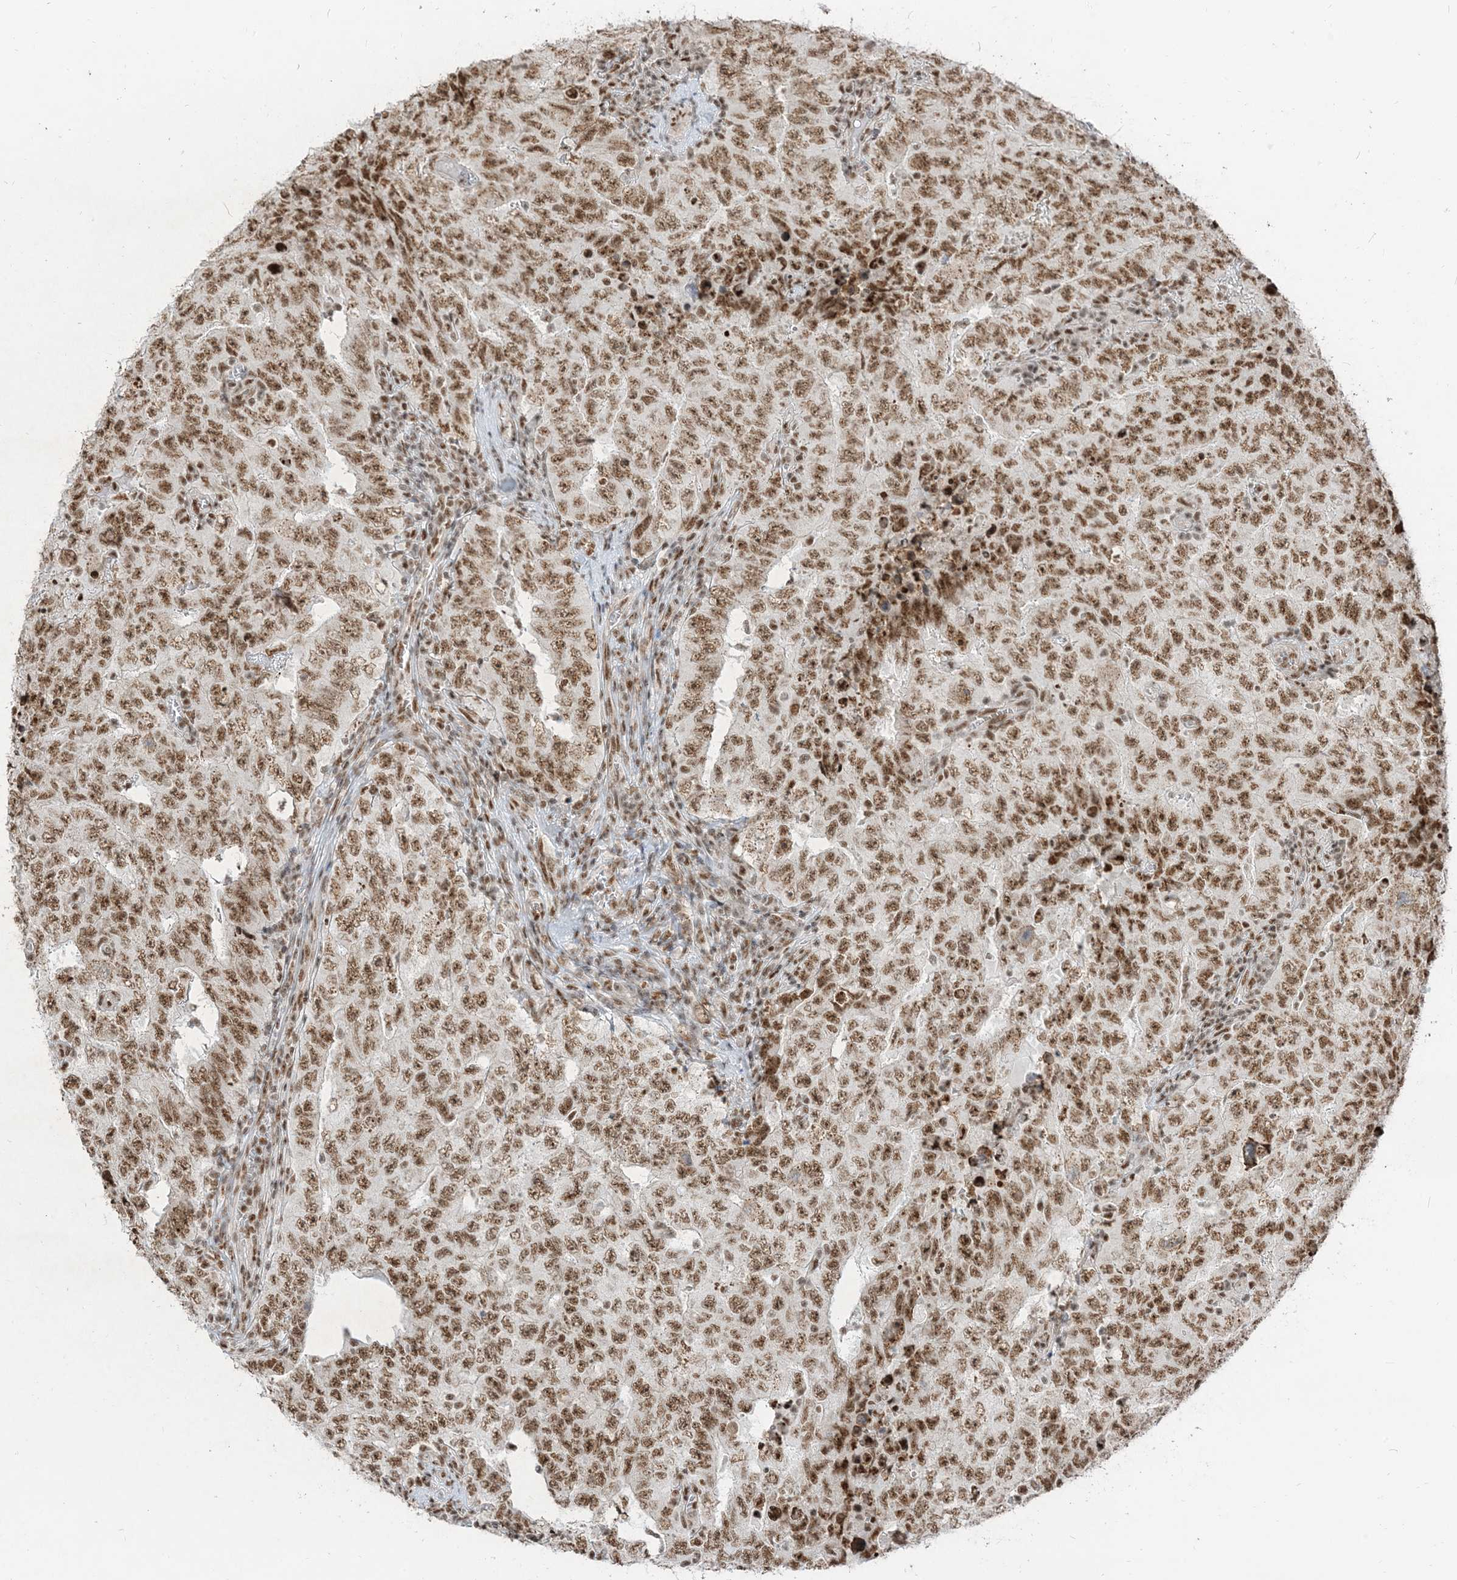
{"staining": {"intensity": "moderate", "quantity": ">75%", "location": "nuclear"}, "tissue": "testis cancer", "cell_type": "Tumor cells", "image_type": "cancer", "snomed": [{"axis": "morphology", "description": "Carcinoma, Embryonal, NOS"}, {"axis": "topography", "description": "Testis"}], "caption": "Testis embryonal carcinoma stained for a protein shows moderate nuclear positivity in tumor cells. The staining is performed using DAB (3,3'-diaminobenzidine) brown chromogen to label protein expression. The nuclei are counter-stained blue using hematoxylin.", "gene": "ARGLU1", "patient": {"sex": "male", "age": 26}}